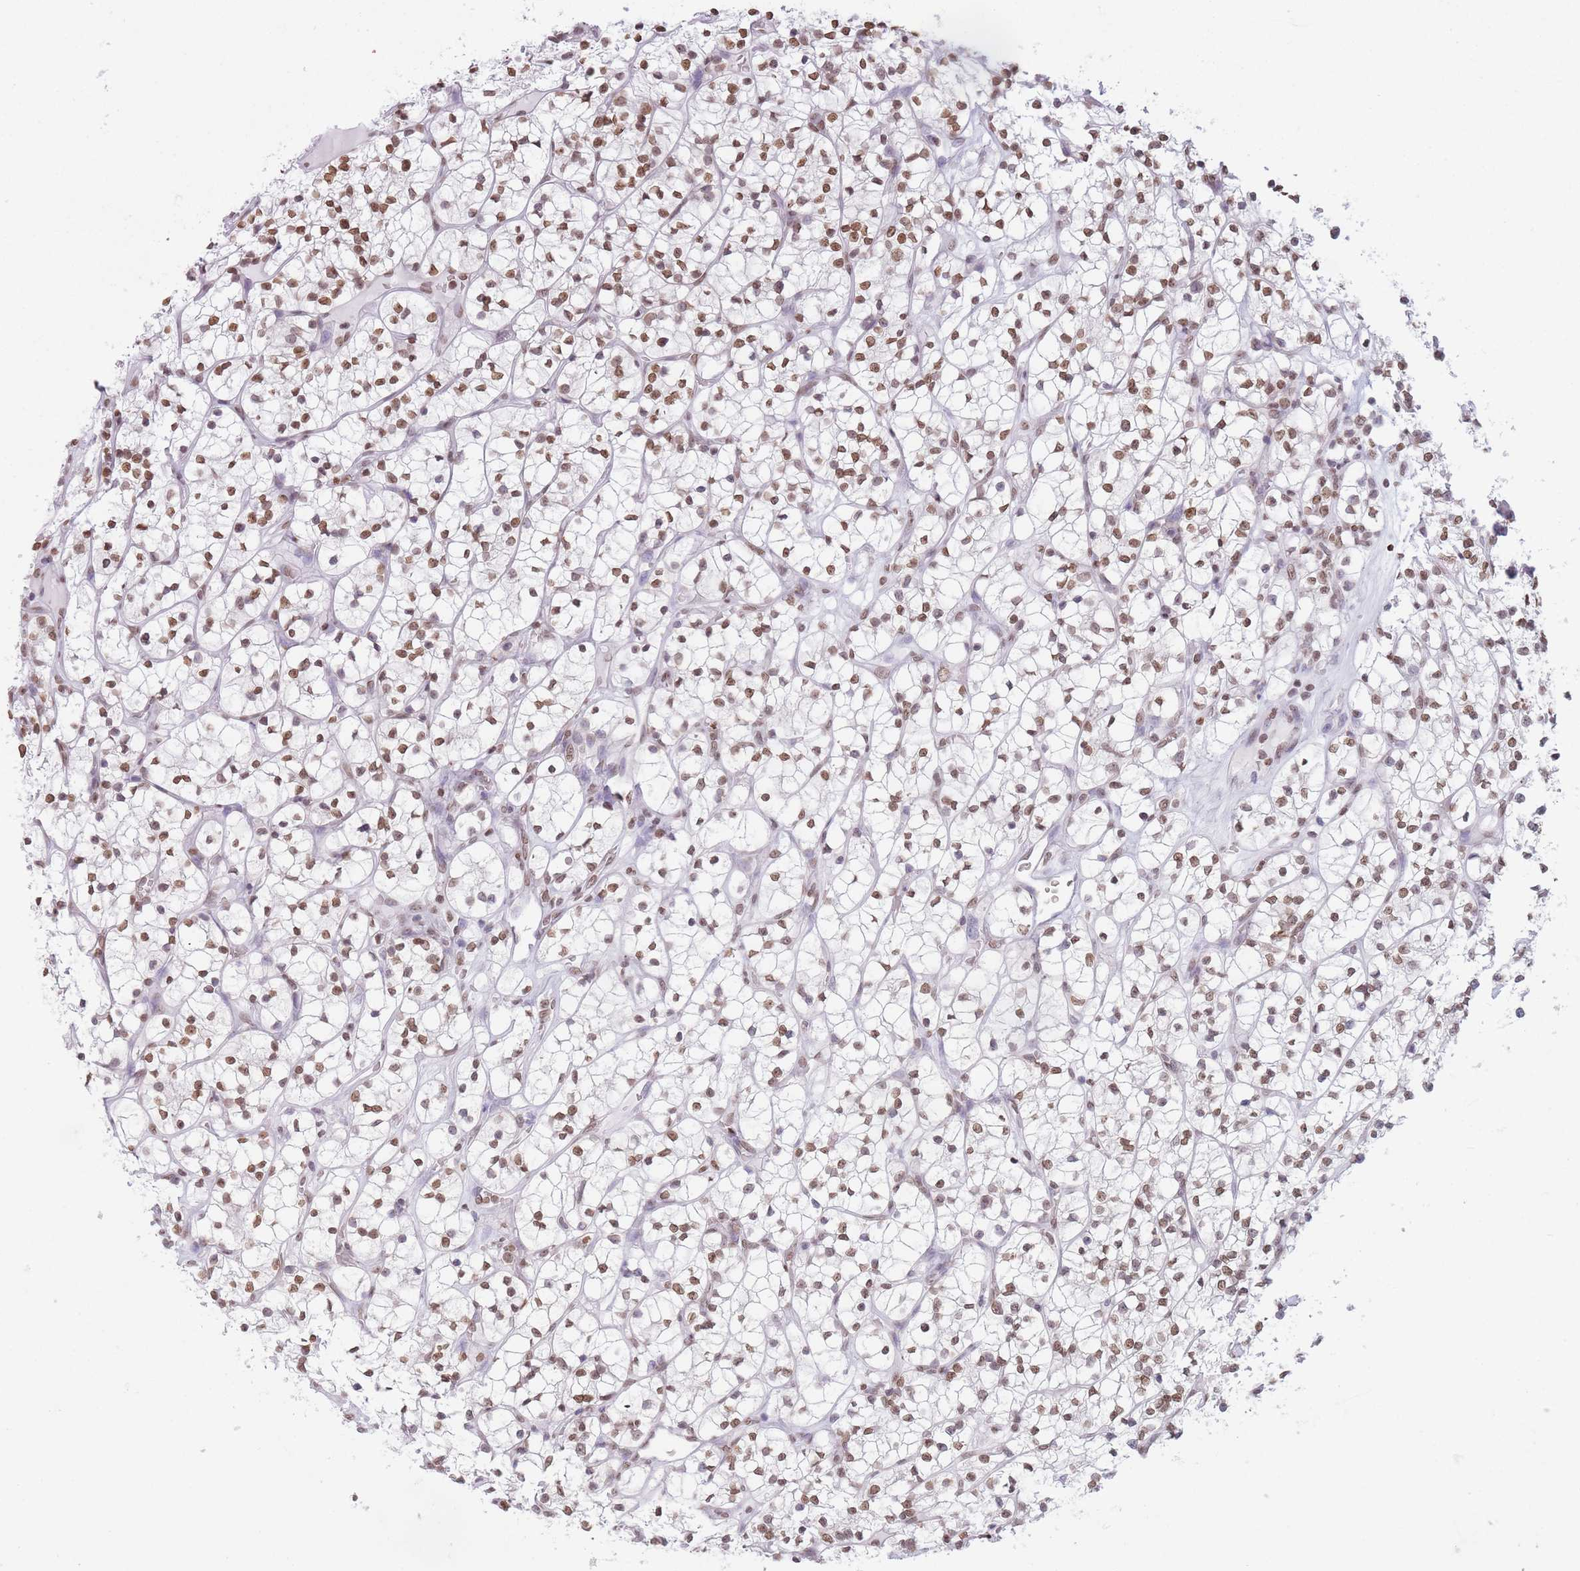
{"staining": {"intensity": "moderate", "quantity": ">75%", "location": "nuclear"}, "tissue": "renal cancer", "cell_type": "Tumor cells", "image_type": "cancer", "snomed": [{"axis": "morphology", "description": "Adenocarcinoma, NOS"}, {"axis": "topography", "description": "Kidney"}], "caption": "There is medium levels of moderate nuclear positivity in tumor cells of renal cancer, as demonstrated by immunohistochemical staining (brown color).", "gene": "RYK", "patient": {"sex": "female", "age": 64}}